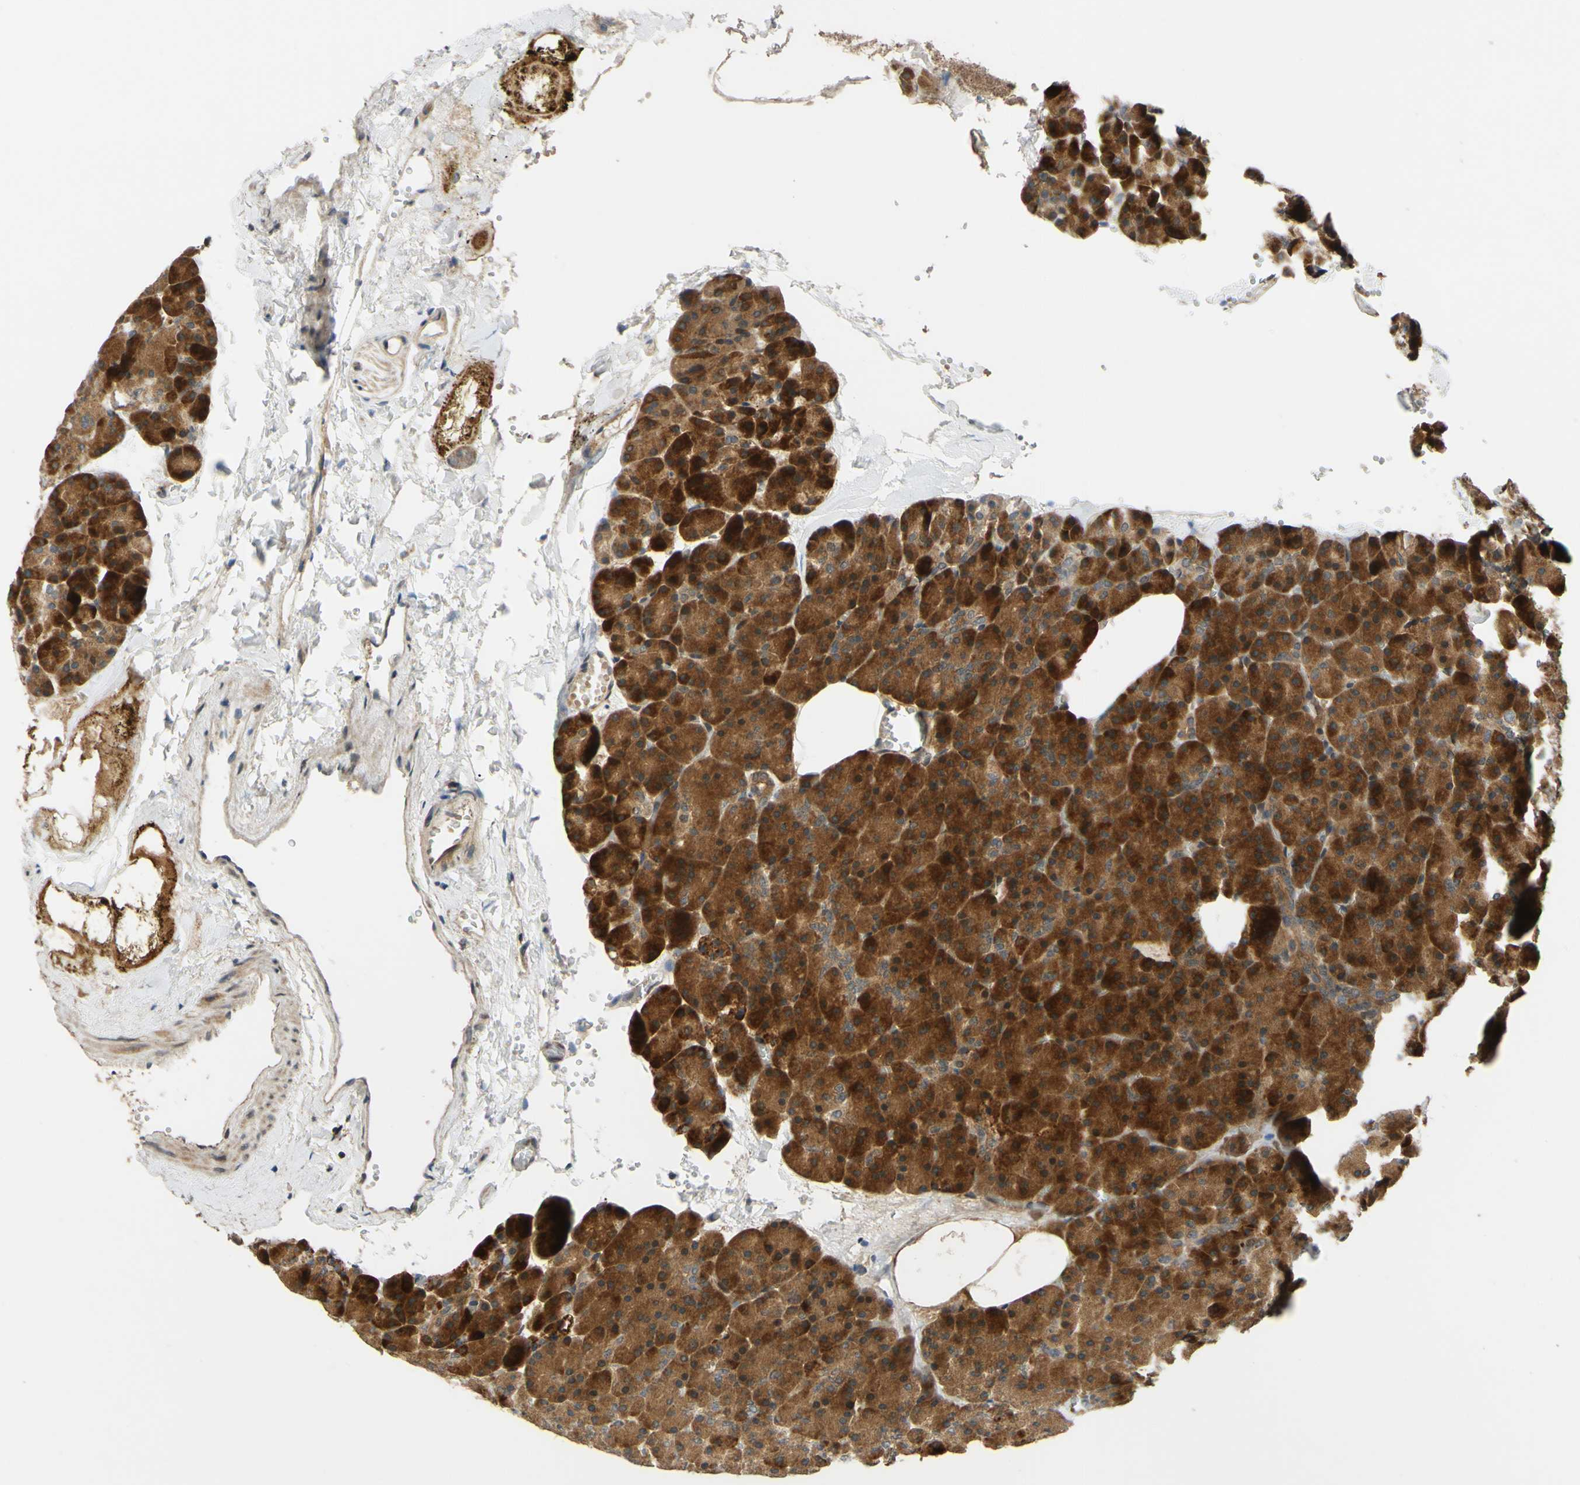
{"staining": {"intensity": "strong", "quantity": ">75%", "location": "cytoplasmic/membranous"}, "tissue": "pancreas", "cell_type": "Exocrine glandular cells", "image_type": "normal", "snomed": [{"axis": "morphology", "description": "Normal tissue, NOS"}, {"axis": "topography", "description": "Pancreas"}], "caption": "Protein analysis of unremarkable pancreas exhibits strong cytoplasmic/membranous staining in about >75% of exocrine glandular cells. The staining was performed using DAB (3,3'-diaminobenzidine) to visualize the protein expression in brown, while the nuclei were stained in blue with hematoxylin (Magnification: 20x).", "gene": "ABCC8", "patient": {"sex": "female", "age": 35}}